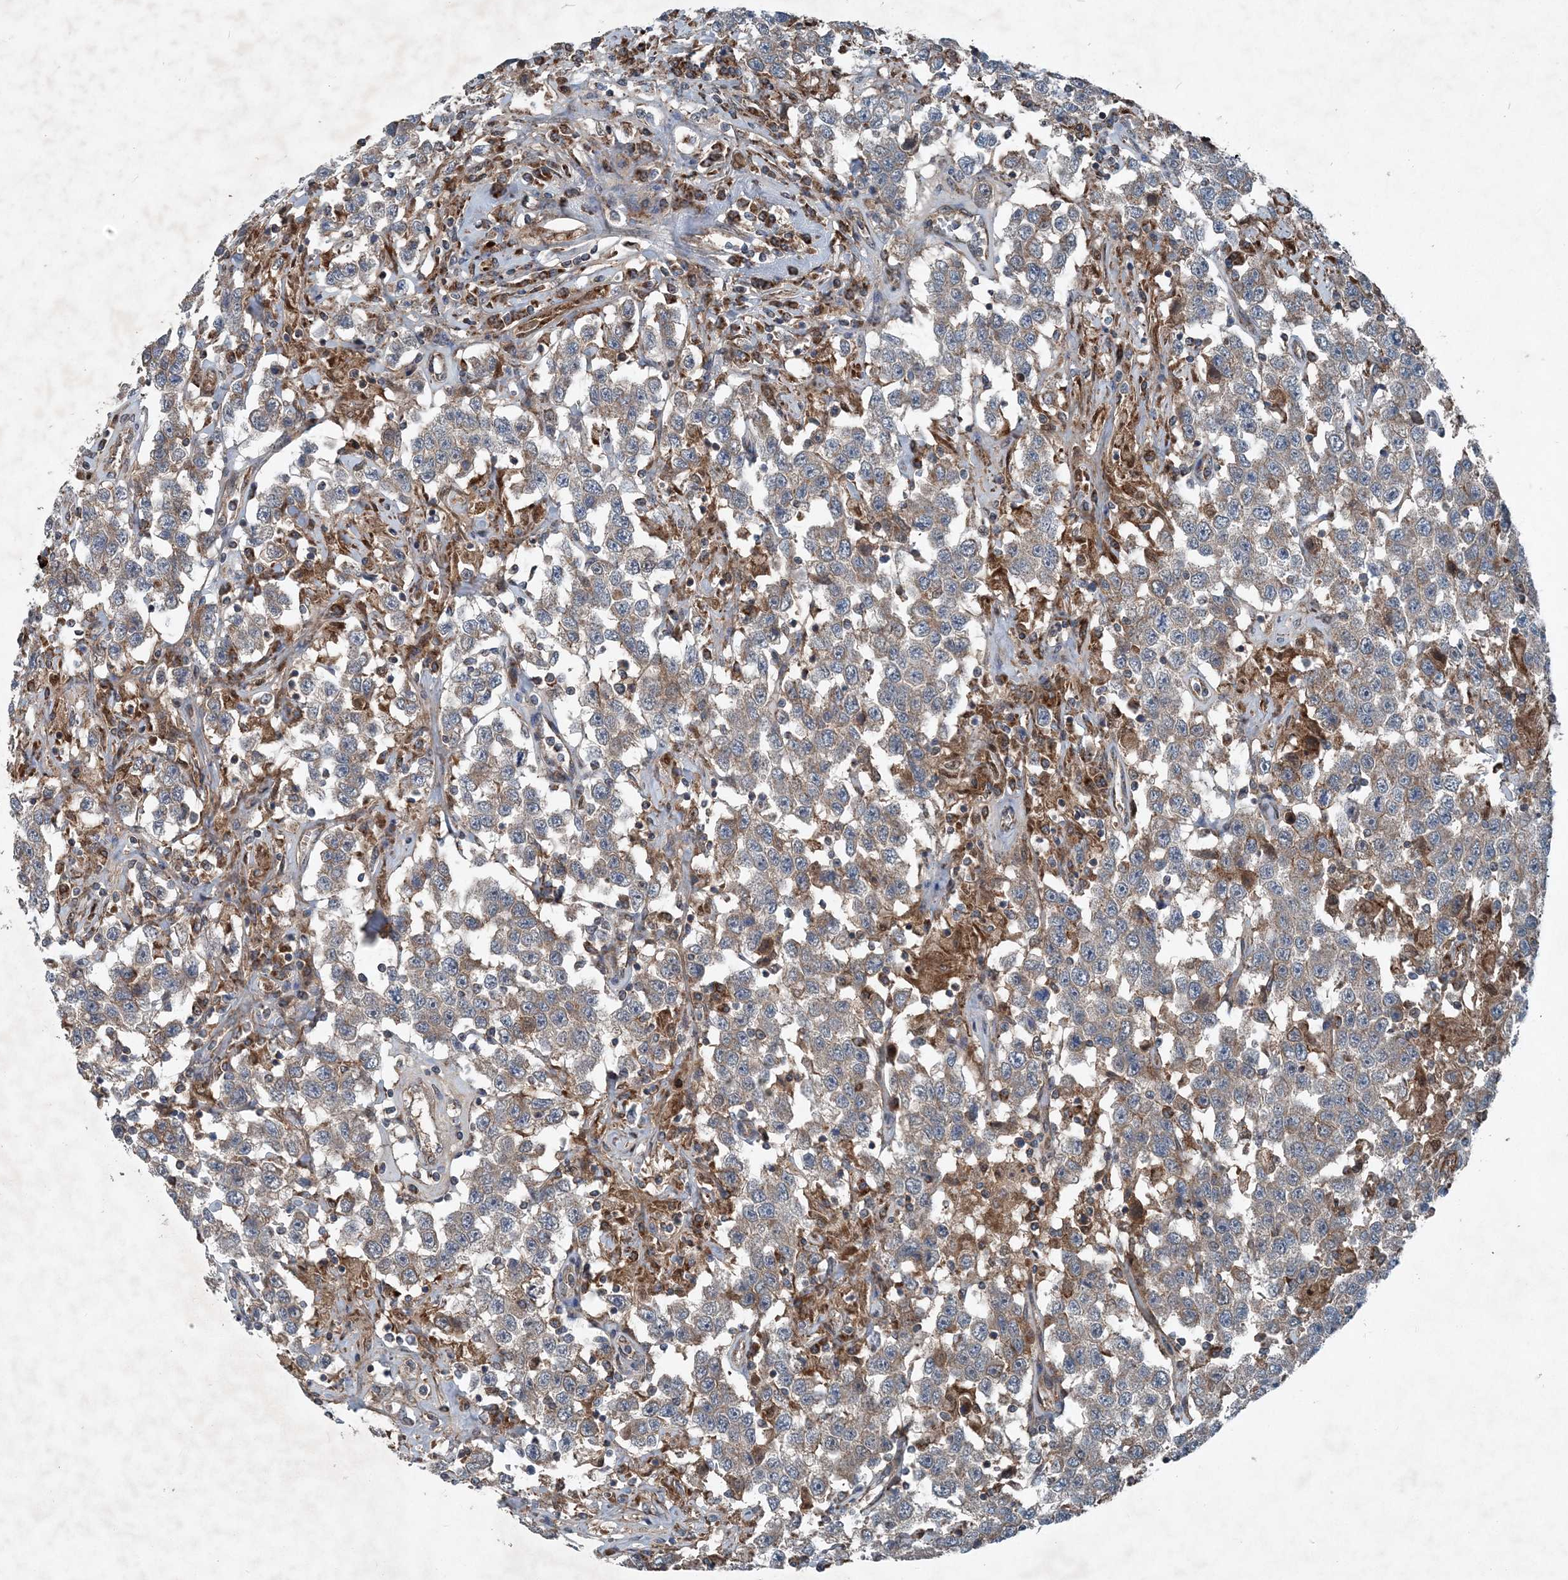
{"staining": {"intensity": "weak", "quantity": "25%-75%", "location": "cytoplasmic/membranous"}, "tissue": "testis cancer", "cell_type": "Tumor cells", "image_type": "cancer", "snomed": [{"axis": "morphology", "description": "Seminoma, NOS"}, {"axis": "topography", "description": "Testis"}], "caption": "Immunohistochemistry photomicrograph of testis seminoma stained for a protein (brown), which shows low levels of weak cytoplasmic/membranous positivity in approximately 25%-75% of tumor cells.", "gene": "NDUFA2", "patient": {"sex": "male", "age": 41}}